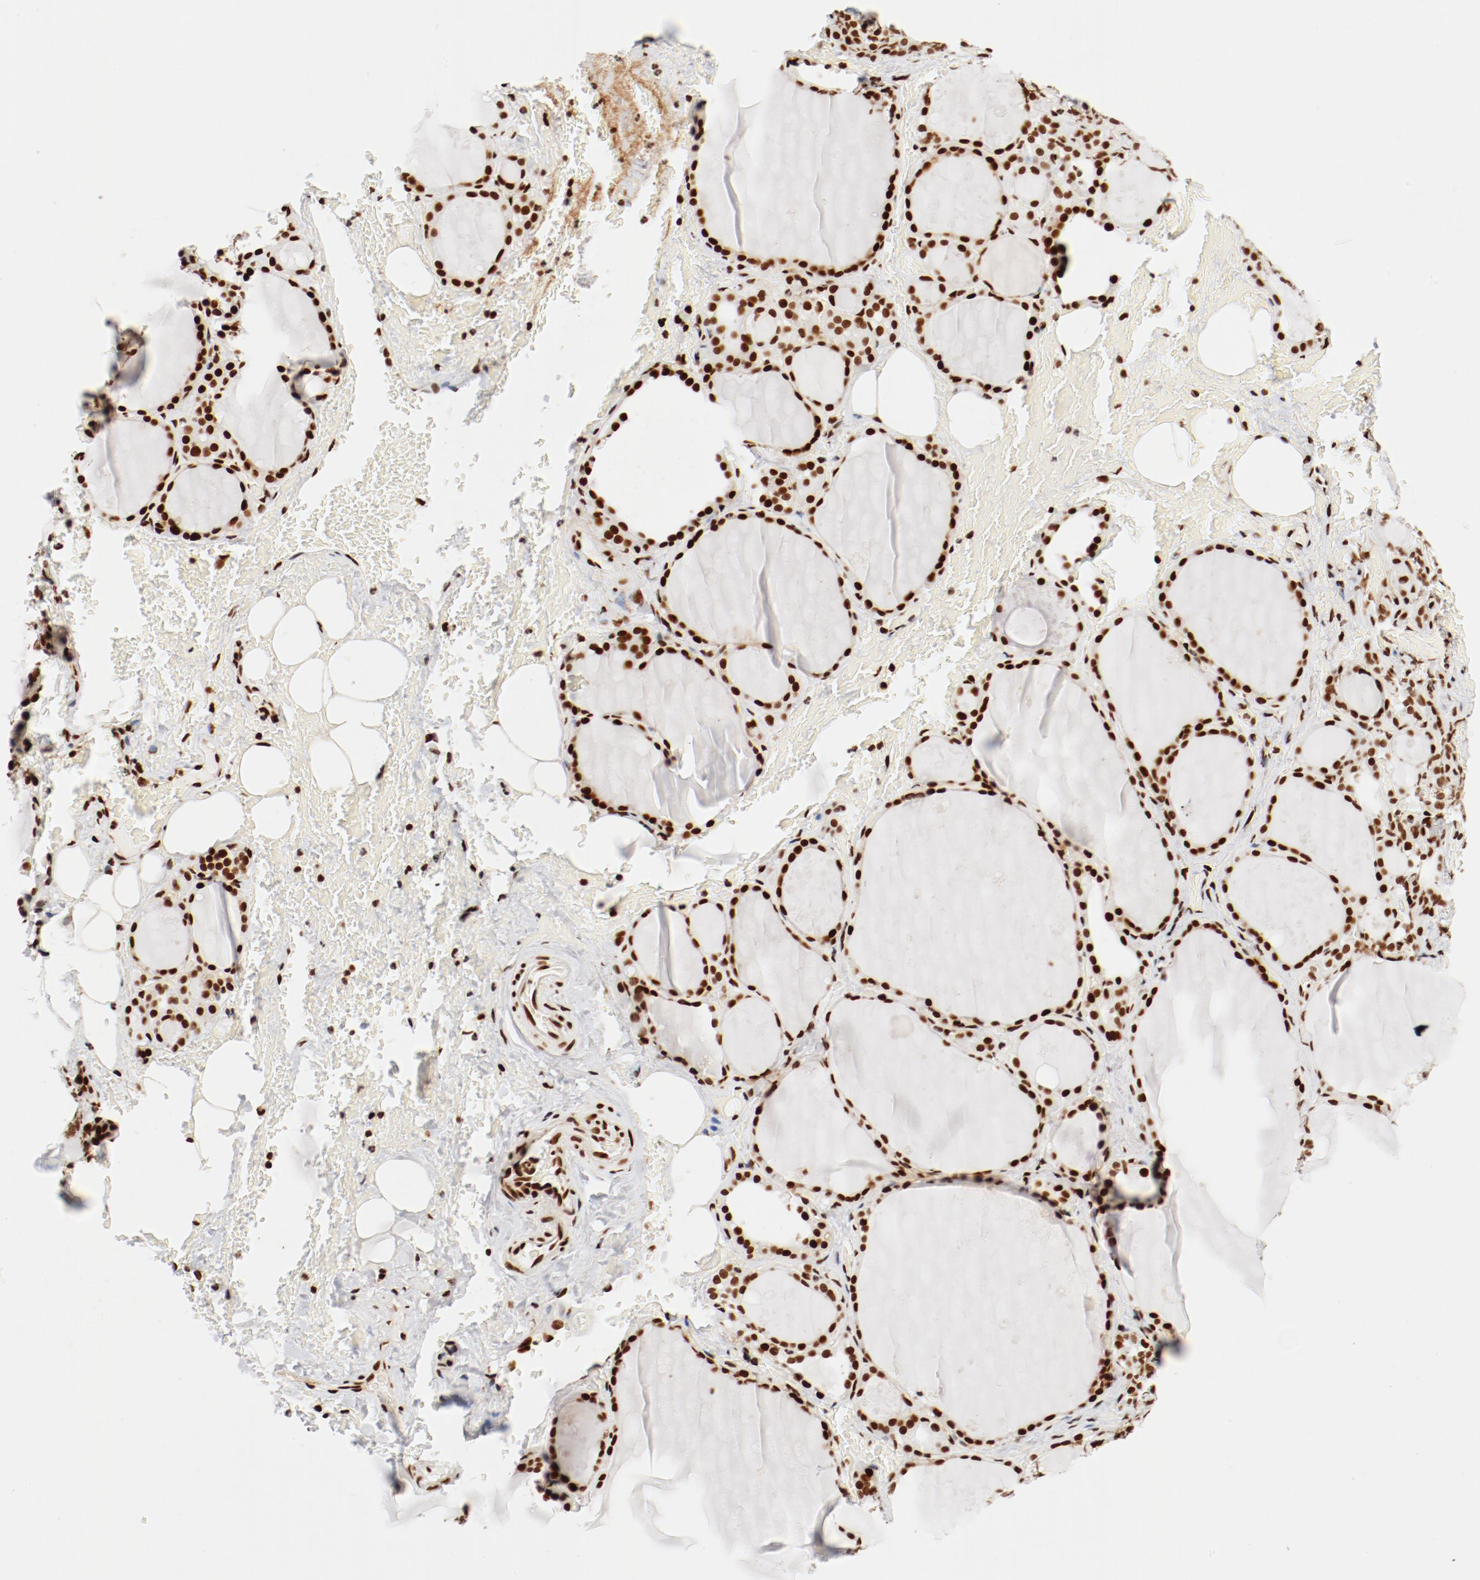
{"staining": {"intensity": "strong", "quantity": ">75%", "location": "nuclear"}, "tissue": "thyroid gland", "cell_type": "Glandular cells", "image_type": "normal", "snomed": [{"axis": "morphology", "description": "Normal tissue, NOS"}, {"axis": "topography", "description": "Thyroid gland"}], "caption": "Immunohistochemical staining of unremarkable human thyroid gland displays strong nuclear protein staining in approximately >75% of glandular cells. The protein of interest is stained brown, and the nuclei are stained in blue (DAB (3,3'-diaminobenzidine) IHC with brightfield microscopy, high magnification).", "gene": "CTBP1", "patient": {"sex": "male", "age": 61}}